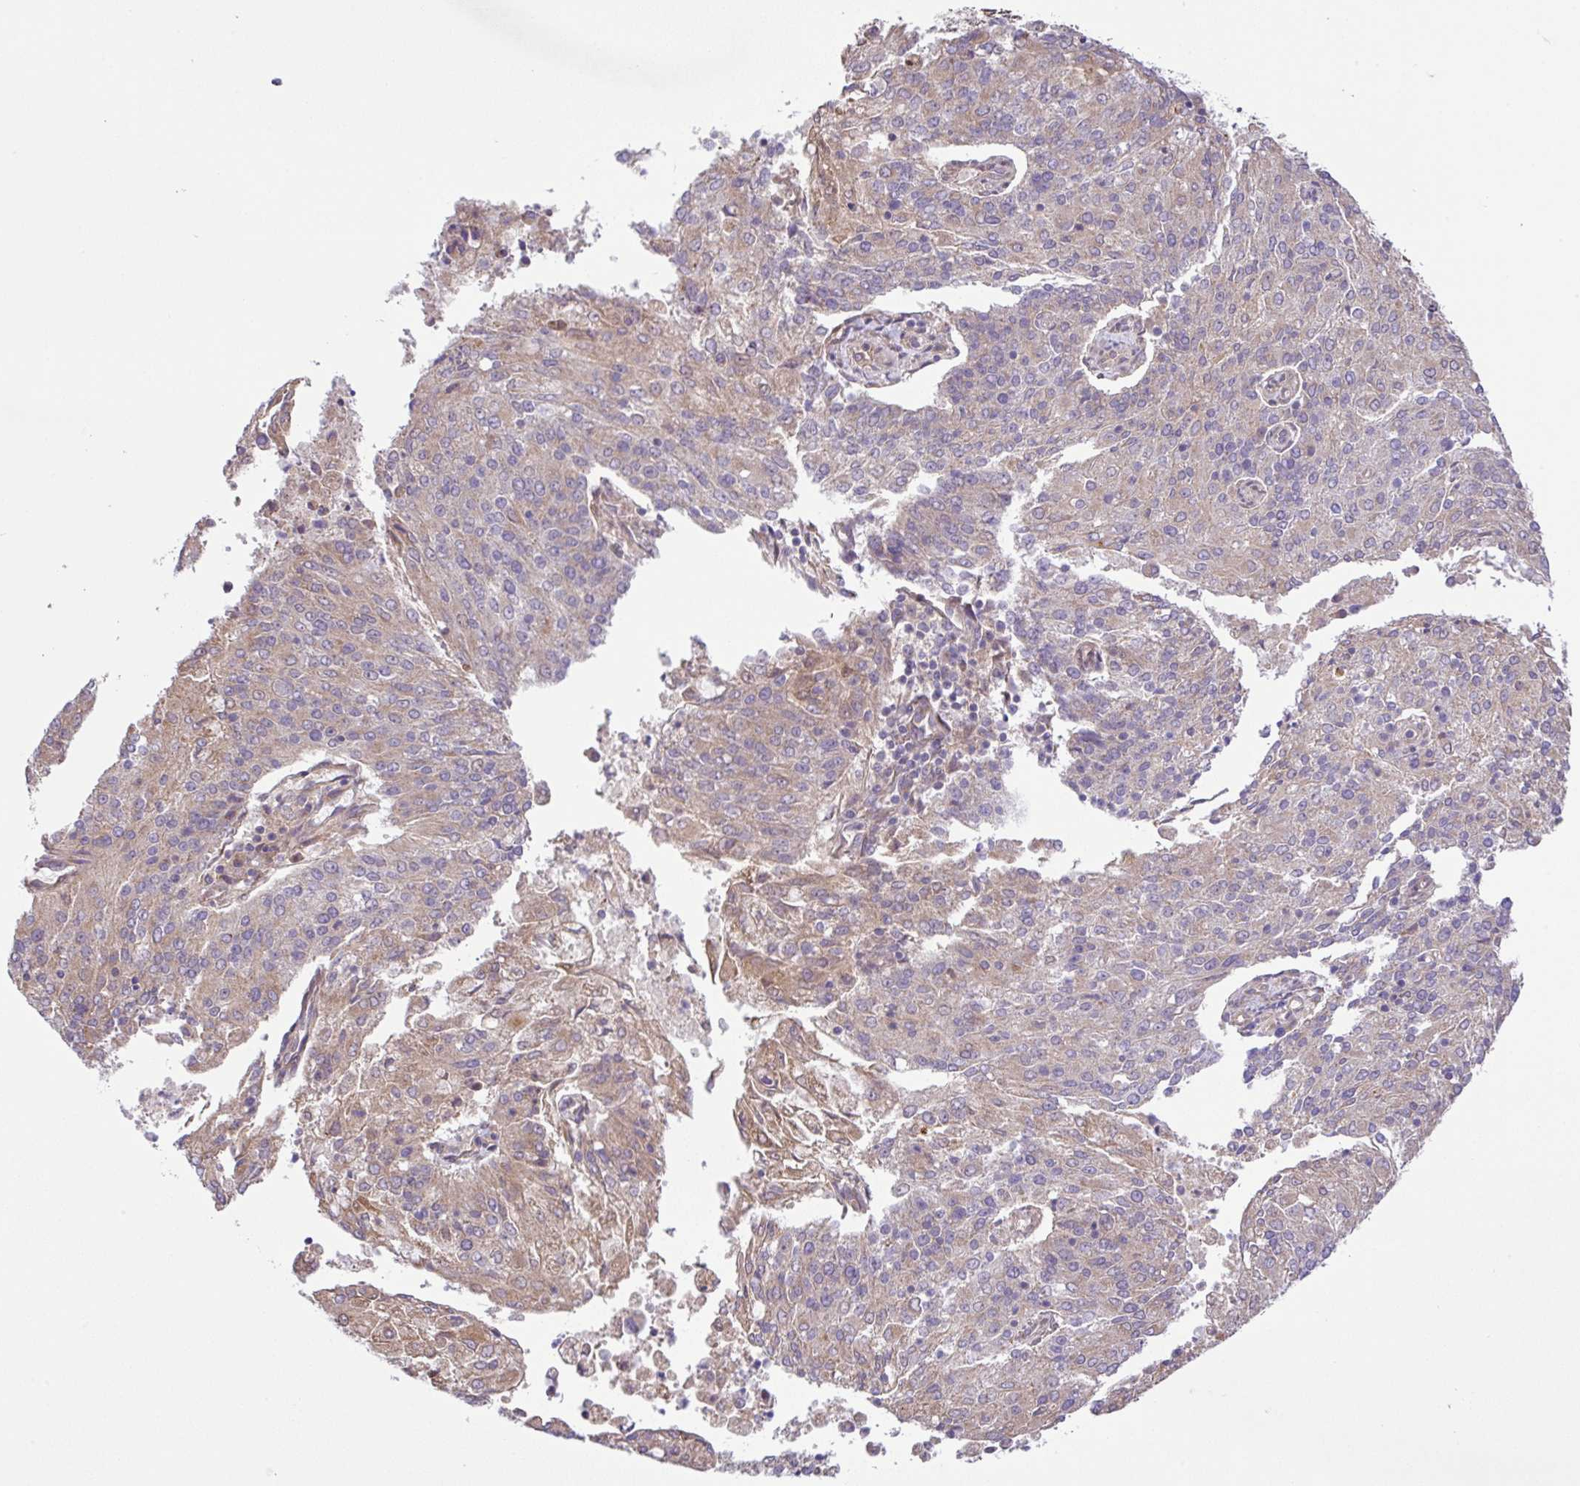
{"staining": {"intensity": "weak", "quantity": "25%-75%", "location": "cytoplasmic/membranous"}, "tissue": "endometrial cancer", "cell_type": "Tumor cells", "image_type": "cancer", "snomed": [{"axis": "morphology", "description": "Adenocarcinoma, NOS"}, {"axis": "topography", "description": "Endometrium"}], "caption": "A photomicrograph of endometrial adenocarcinoma stained for a protein shows weak cytoplasmic/membranous brown staining in tumor cells.", "gene": "UBE4A", "patient": {"sex": "female", "age": 82}}